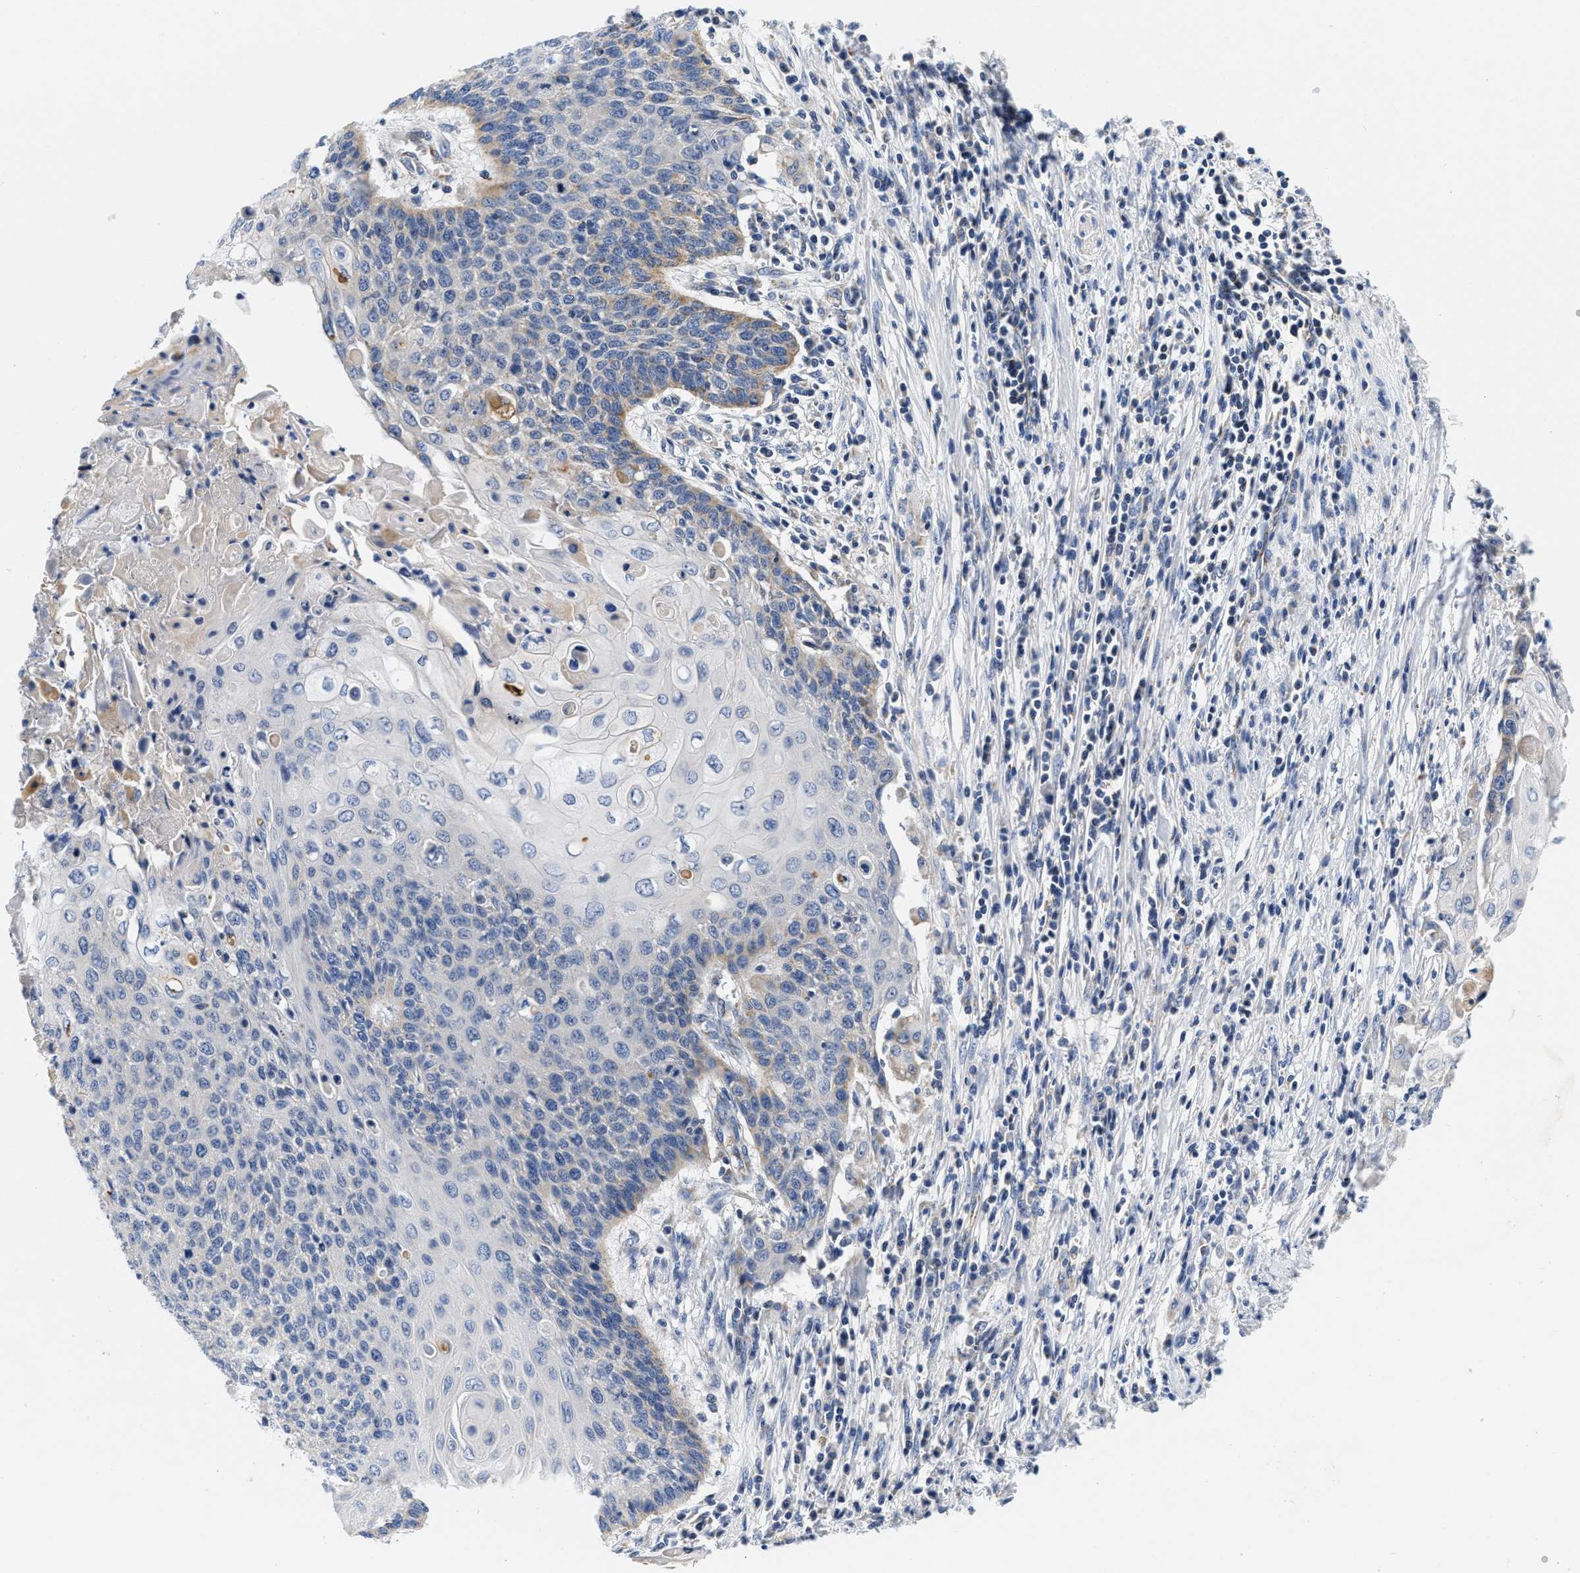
{"staining": {"intensity": "negative", "quantity": "none", "location": "none"}, "tissue": "cervical cancer", "cell_type": "Tumor cells", "image_type": "cancer", "snomed": [{"axis": "morphology", "description": "Squamous cell carcinoma, NOS"}, {"axis": "topography", "description": "Cervix"}], "caption": "Immunohistochemical staining of human cervical cancer exhibits no significant expression in tumor cells.", "gene": "PDP1", "patient": {"sex": "female", "age": 39}}